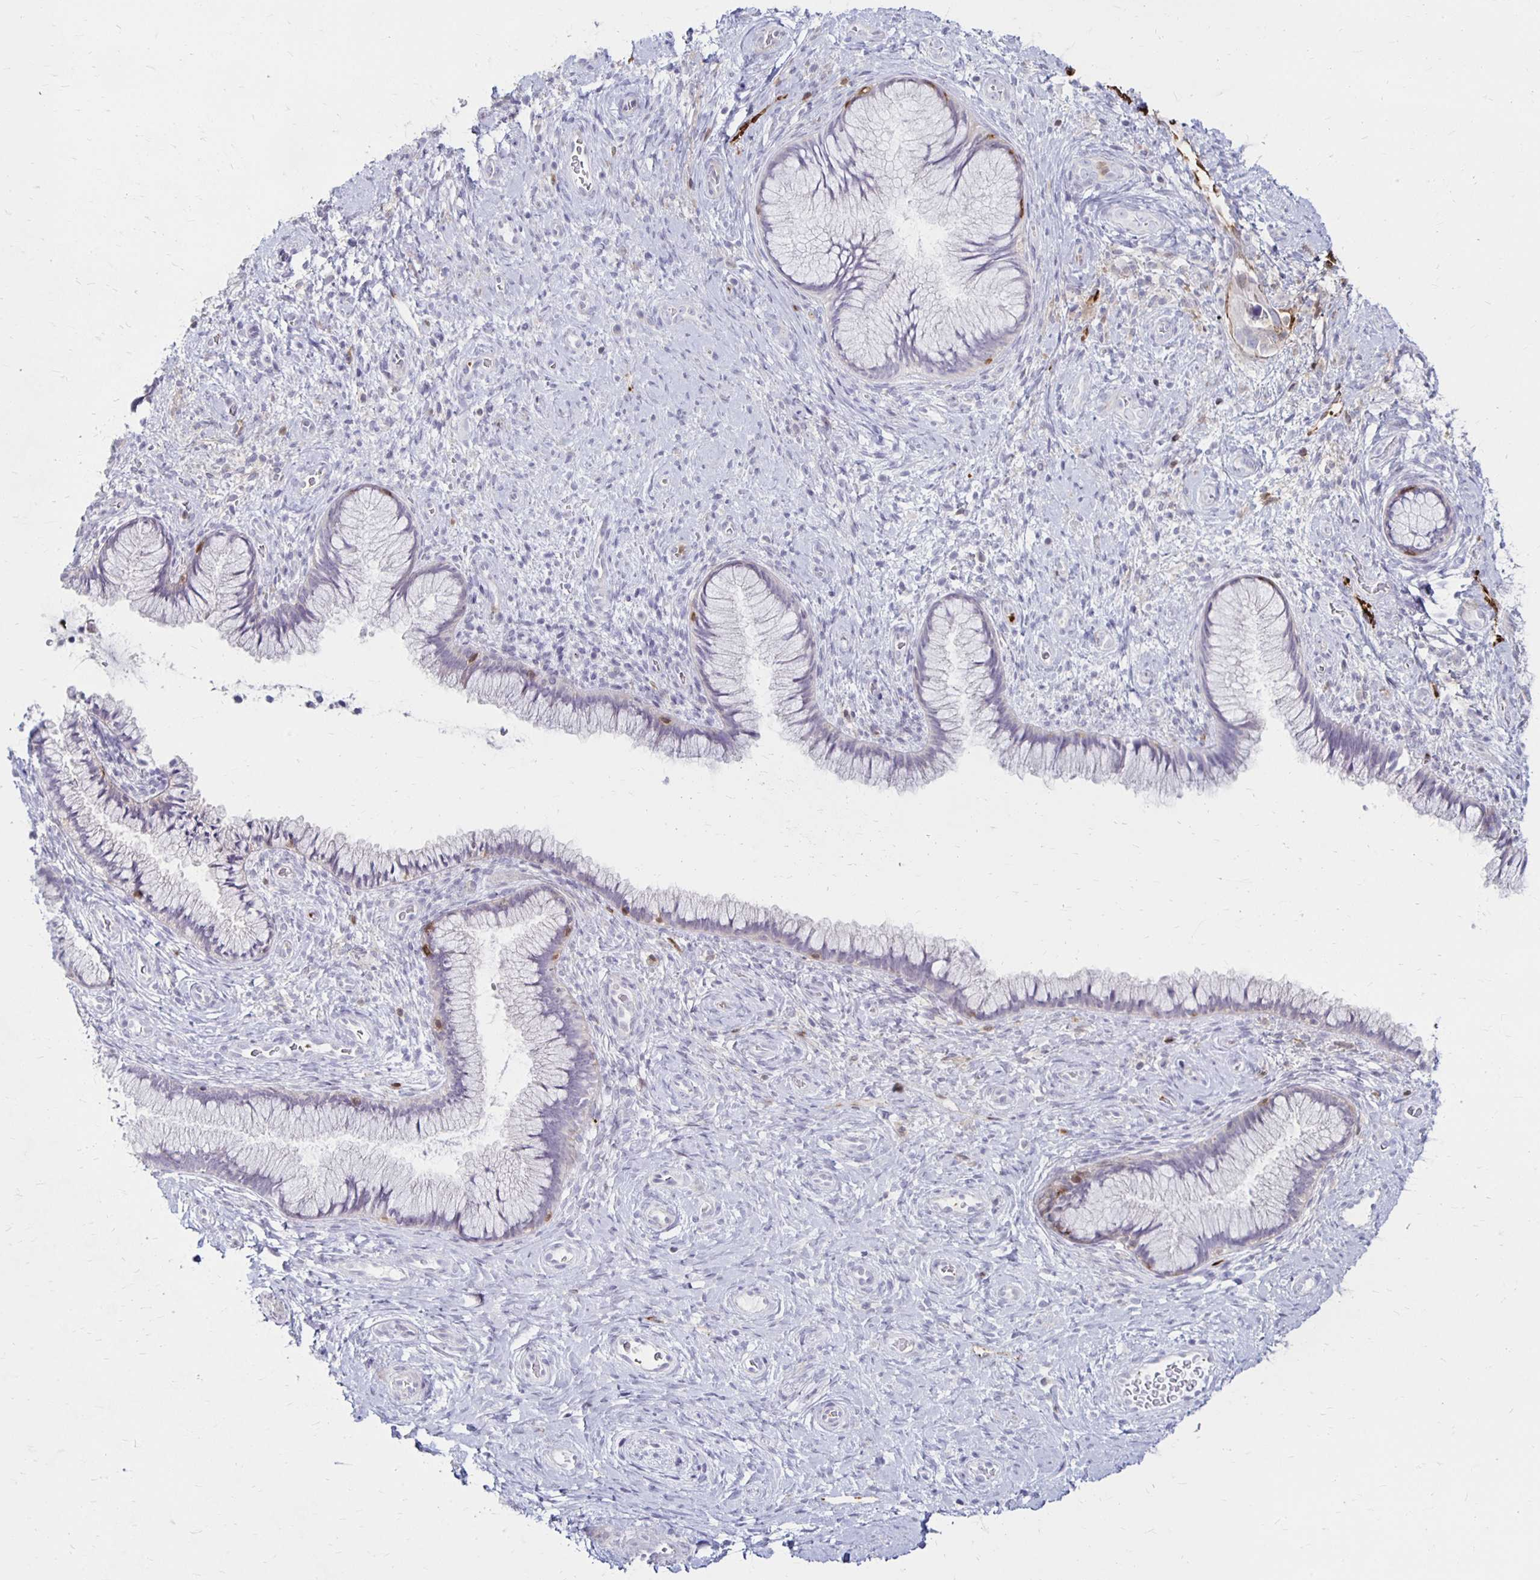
{"staining": {"intensity": "negative", "quantity": "none", "location": "none"}, "tissue": "cervix", "cell_type": "Glandular cells", "image_type": "normal", "snomed": [{"axis": "morphology", "description": "Normal tissue, NOS"}, {"axis": "topography", "description": "Cervix"}], "caption": "Cervix stained for a protein using IHC exhibits no positivity glandular cells.", "gene": "CCL21", "patient": {"sex": "female", "age": 34}}